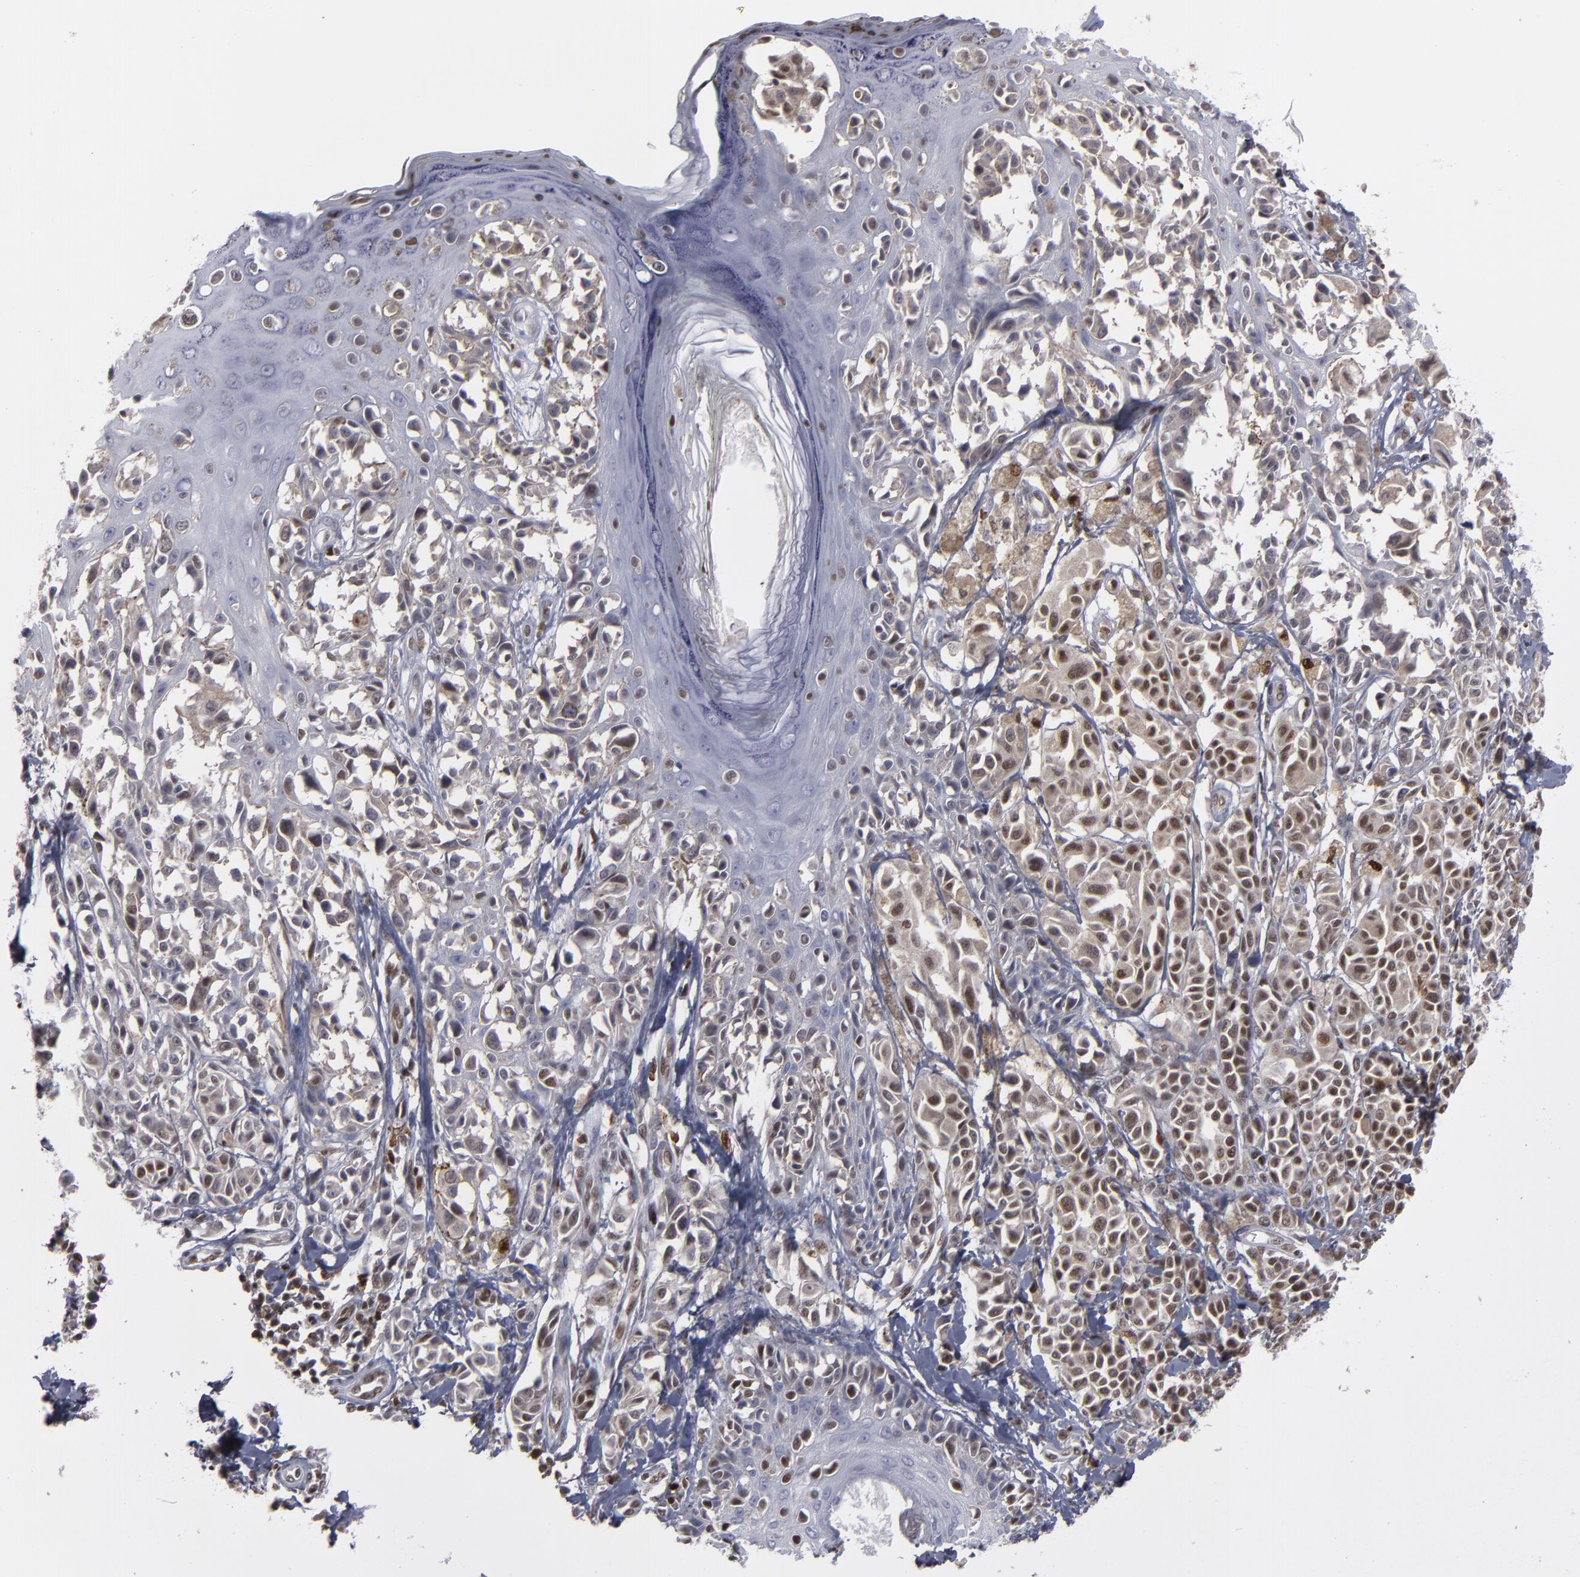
{"staining": {"intensity": "moderate", "quantity": "25%-75%", "location": "cytoplasmic/membranous,nuclear"}, "tissue": "melanoma", "cell_type": "Tumor cells", "image_type": "cancer", "snomed": [{"axis": "morphology", "description": "Malignant melanoma, NOS"}, {"axis": "topography", "description": "Skin"}], "caption": "Human malignant melanoma stained for a protein (brown) displays moderate cytoplasmic/membranous and nuclear positive positivity in approximately 25%-75% of tumor cells.", "gene": "GSR", "patient": {"sex": "female", "age": 38}}